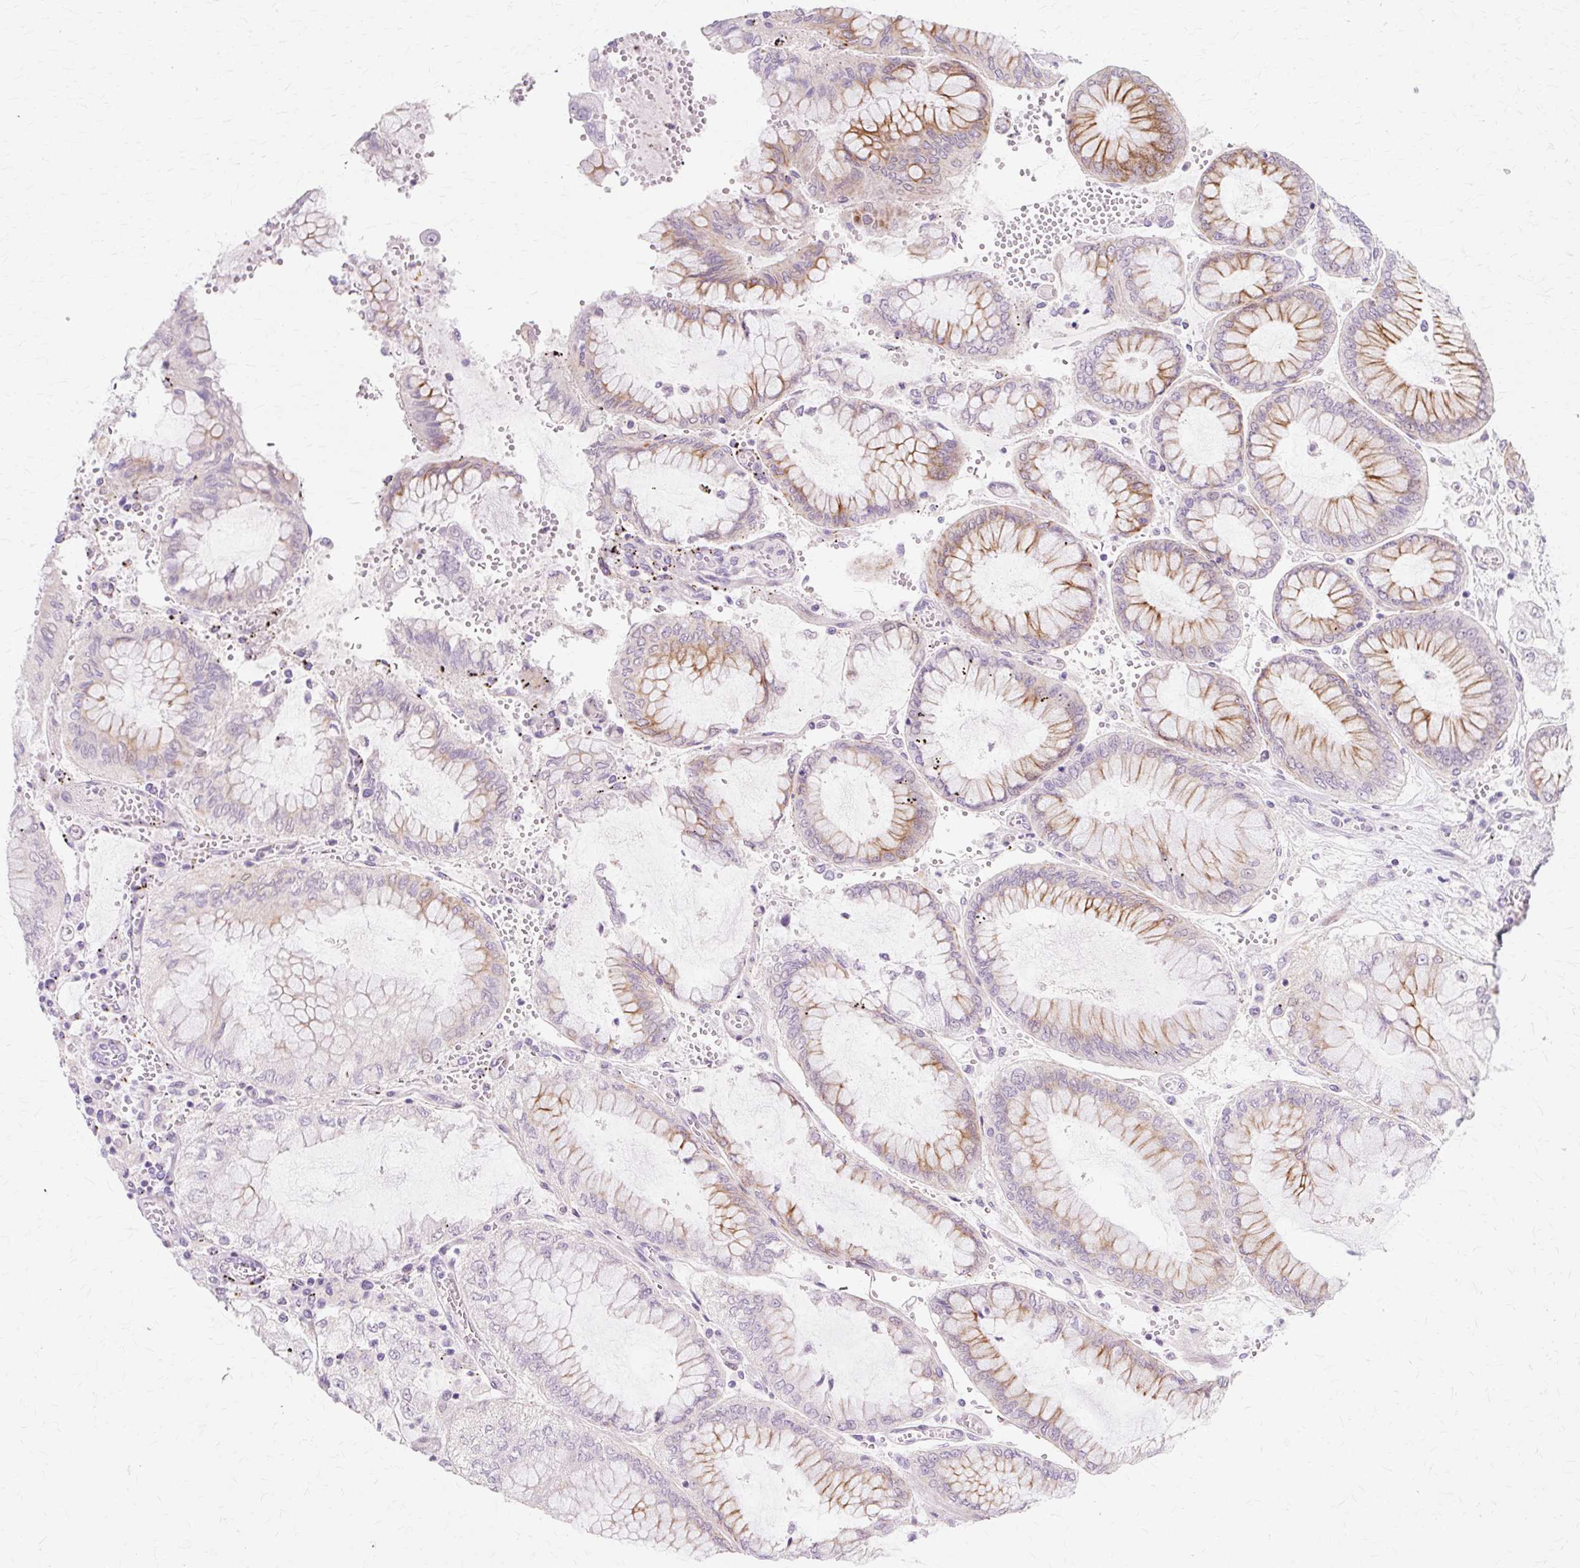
{"staining": {"intensity": "moderate", "quantity": "<25%", "location": "cytoplasmic/membranous"}, "tissue": "stomach cancer", "cell_type": "Tumor cells", "image_type": "cancer", "snomed": [{"axis": "morphology", "description": "Adenocarcinoma, NOS"}, {"axis": "topography", "description": "Stomach"}], "caption": "A brown stain highlights moderate cytoplasmic/membranous staining of a protein in adenocarcinoma (stomach) tumor cells.", "gene": "IRX2", "patient": {"sex": "male", "age": 76}}